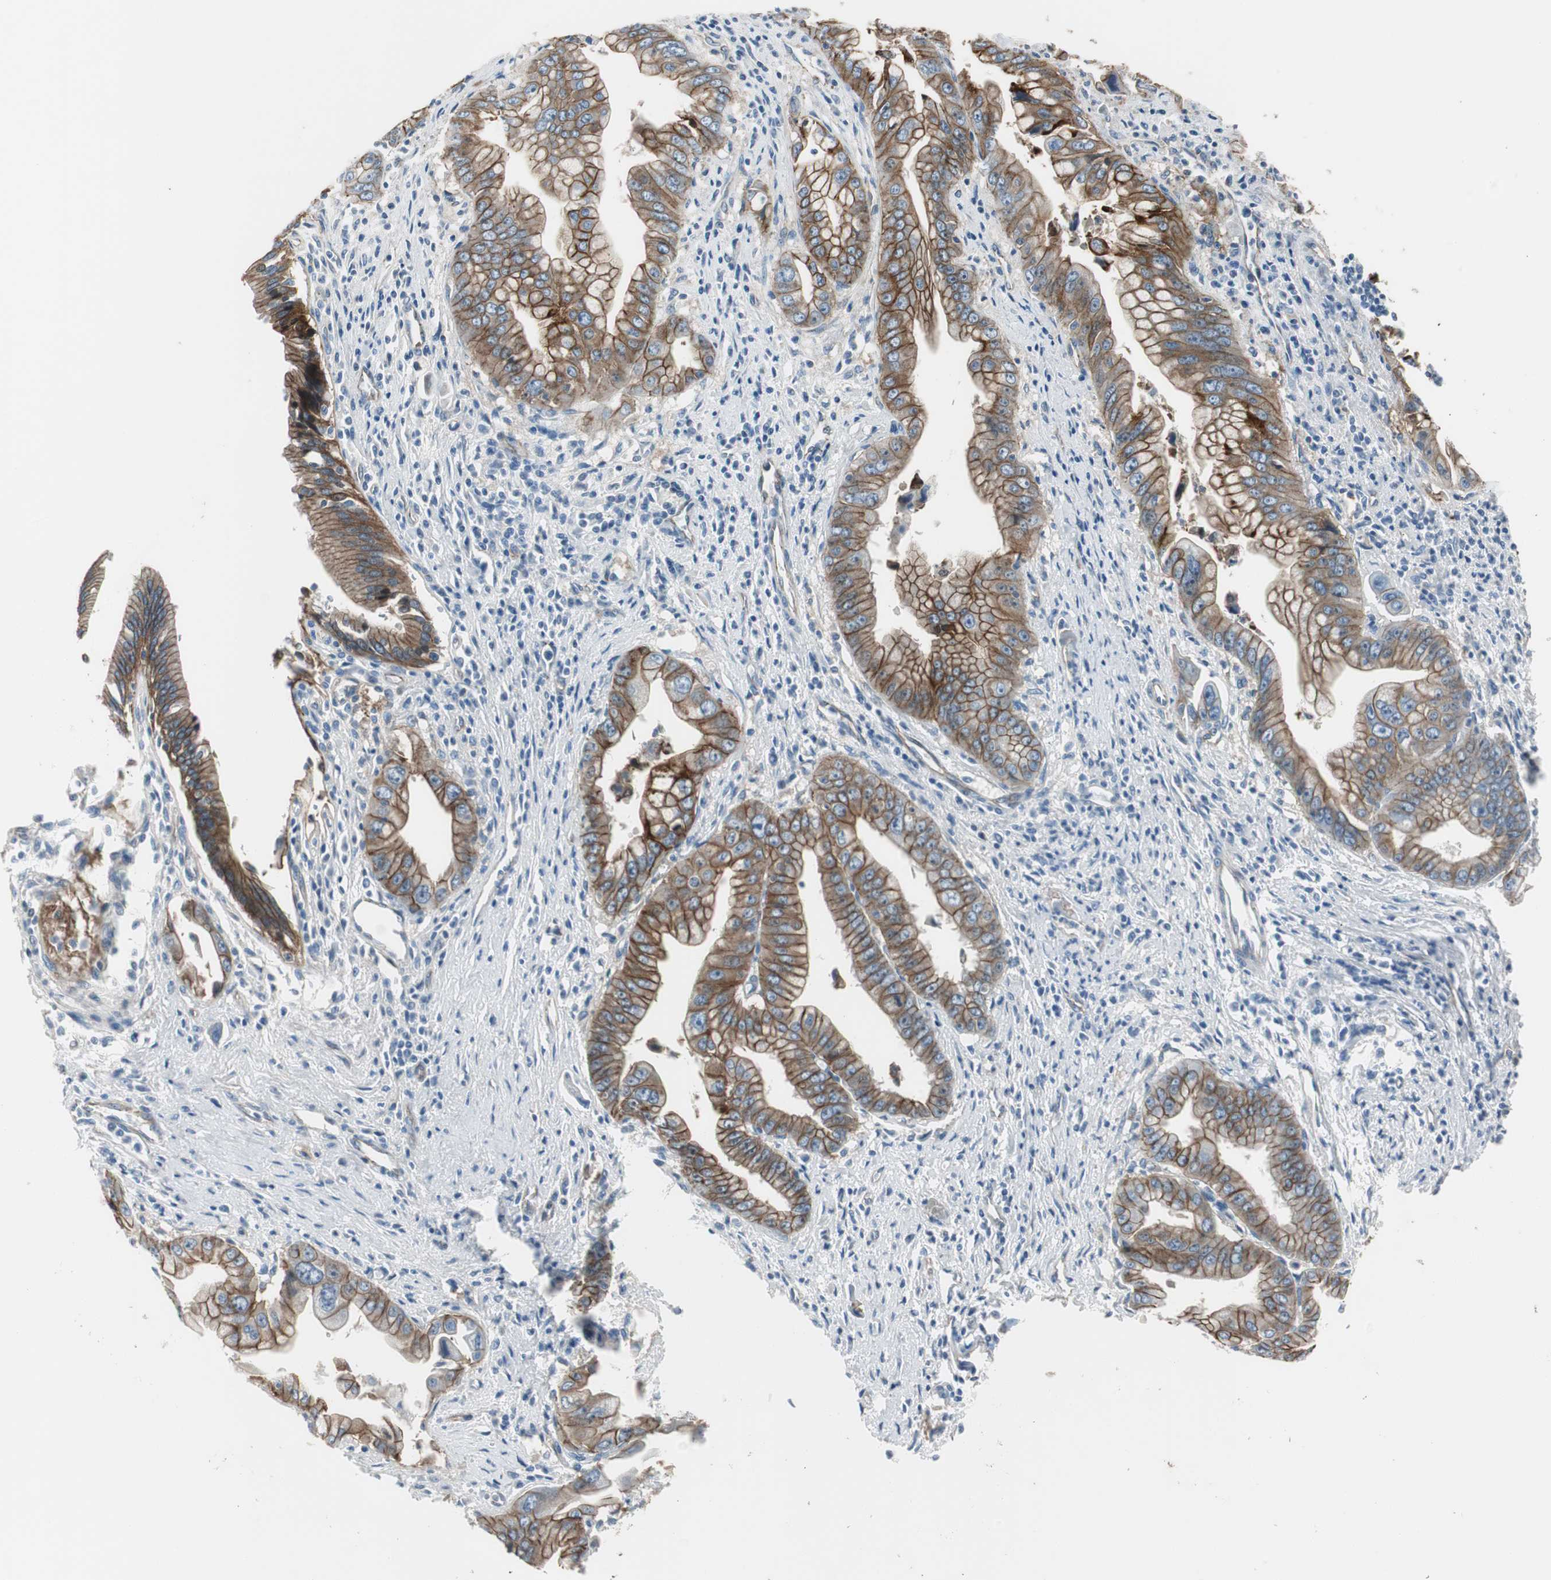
{"staining": {"intensity": "strong", "quantity": ">75%", "location": "cytoplasmic/membranous"}, "tissue": "pancreatic cancer", "cell_type": "Tumor cells", "image_type": "cancer", "snomed": [{"axis": "morphology", "description": "Adenocarcinoma, NOS"}, {"axis": "topography", "description": "Pancreas"}], "caption": "Immunohistochemical staining of adenocarcinoma (pancreatic) shows high levels of strong cytoplasmic/membranous protein staining in approximately >75% of tumor cells.", "gene": "STXBP4", "patient": {"sex": "male", "age": 59}}